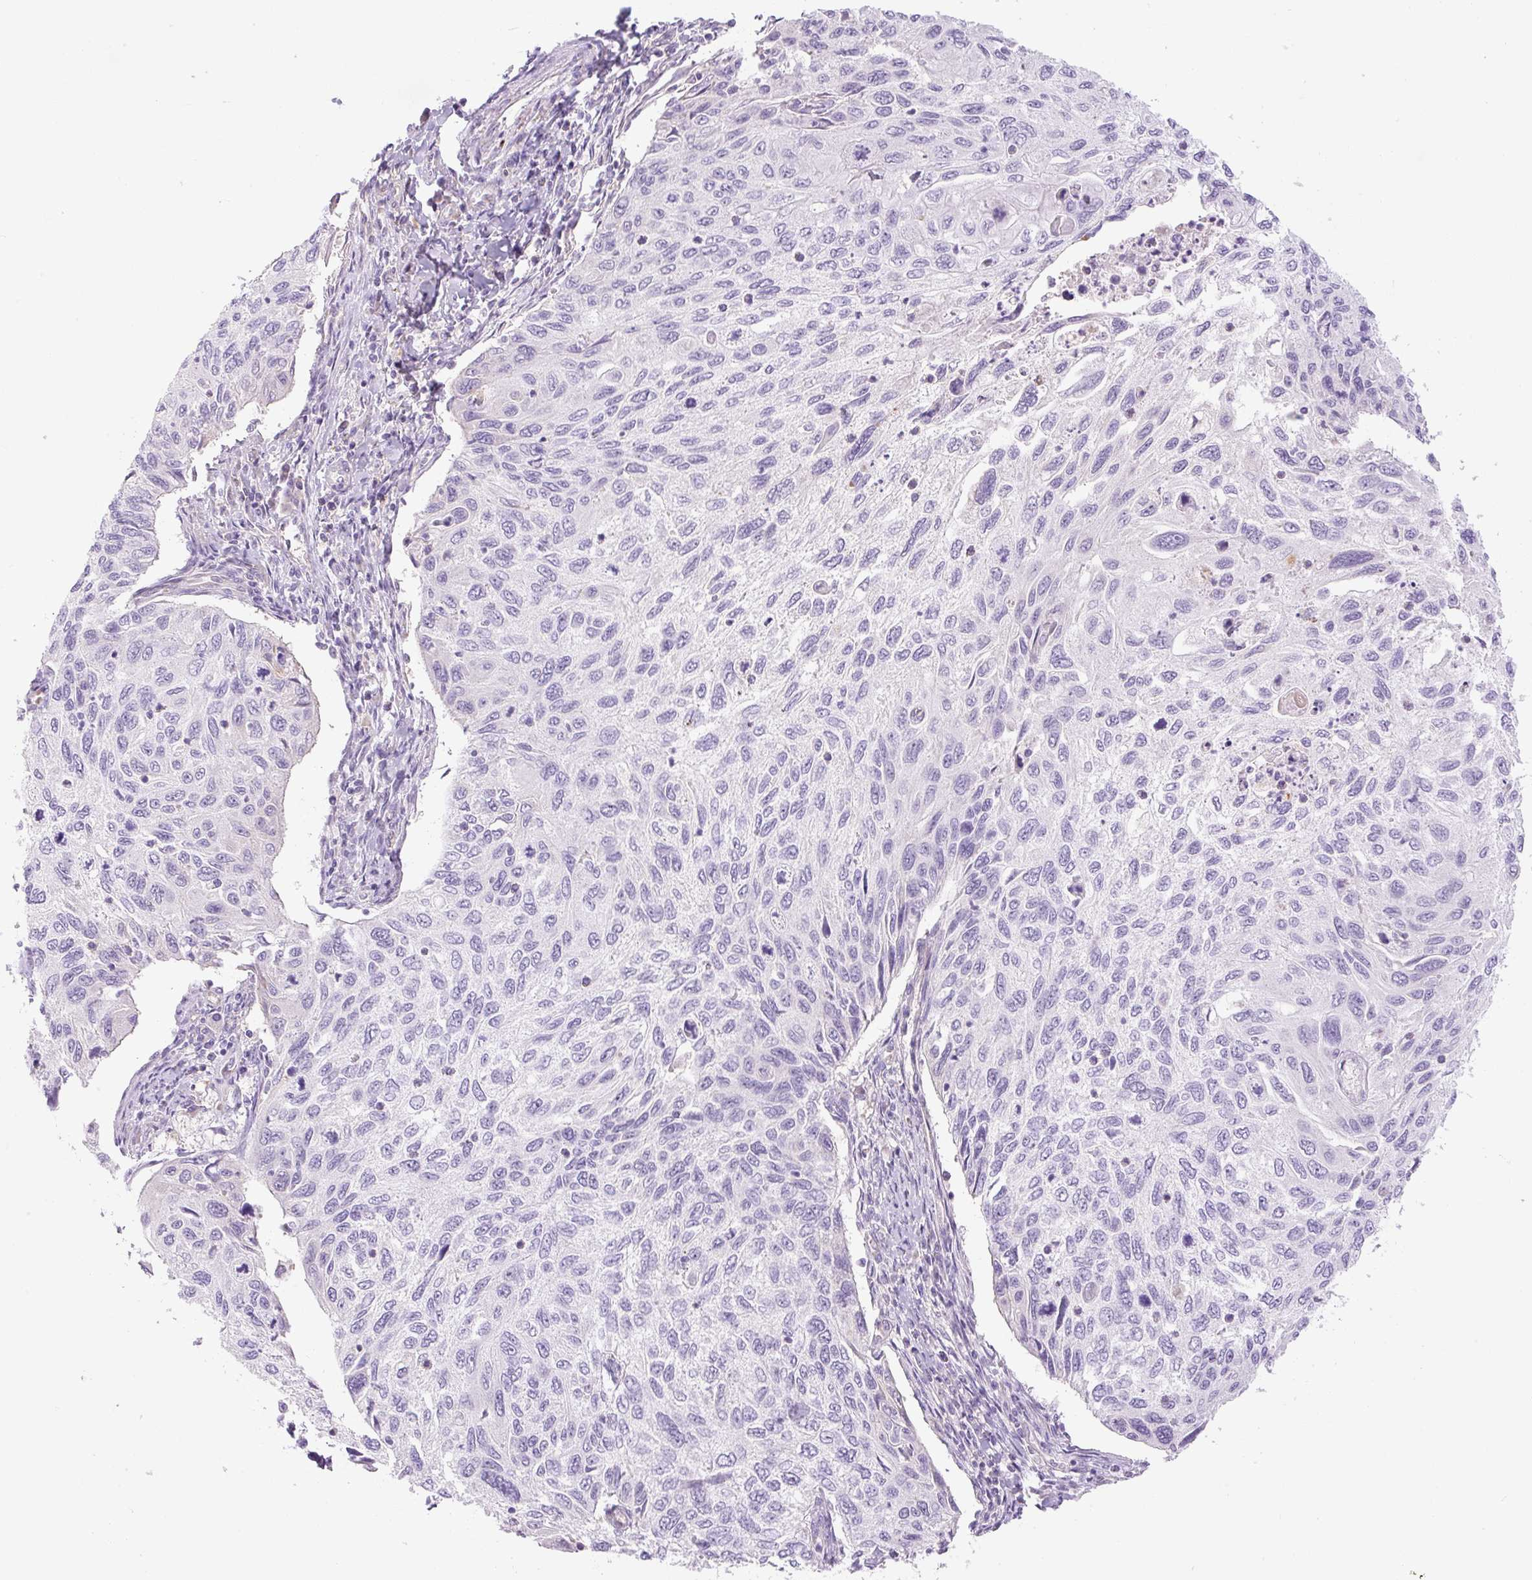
{"staining": {"intensity": "negative", "quantity": "none", "location": "none"}, "tissue": "cervical cancer", "cell_type": "Tumor cells", "image_type": "cancer", "snomed": [{"axis": "morphology", "description": "Squamous cell carcinoma, NOS"}, {"axis": "topography", "description": "Cervix"}], "caption": "Cervical squamous cell carcinoma was stained to show a protein in brown. There is no significant positivity in tumor cells. (IHC, brightfield microscopy, high magnification).", "gene": "MIA2", "patient": {"sex": "female", "age": 70}}